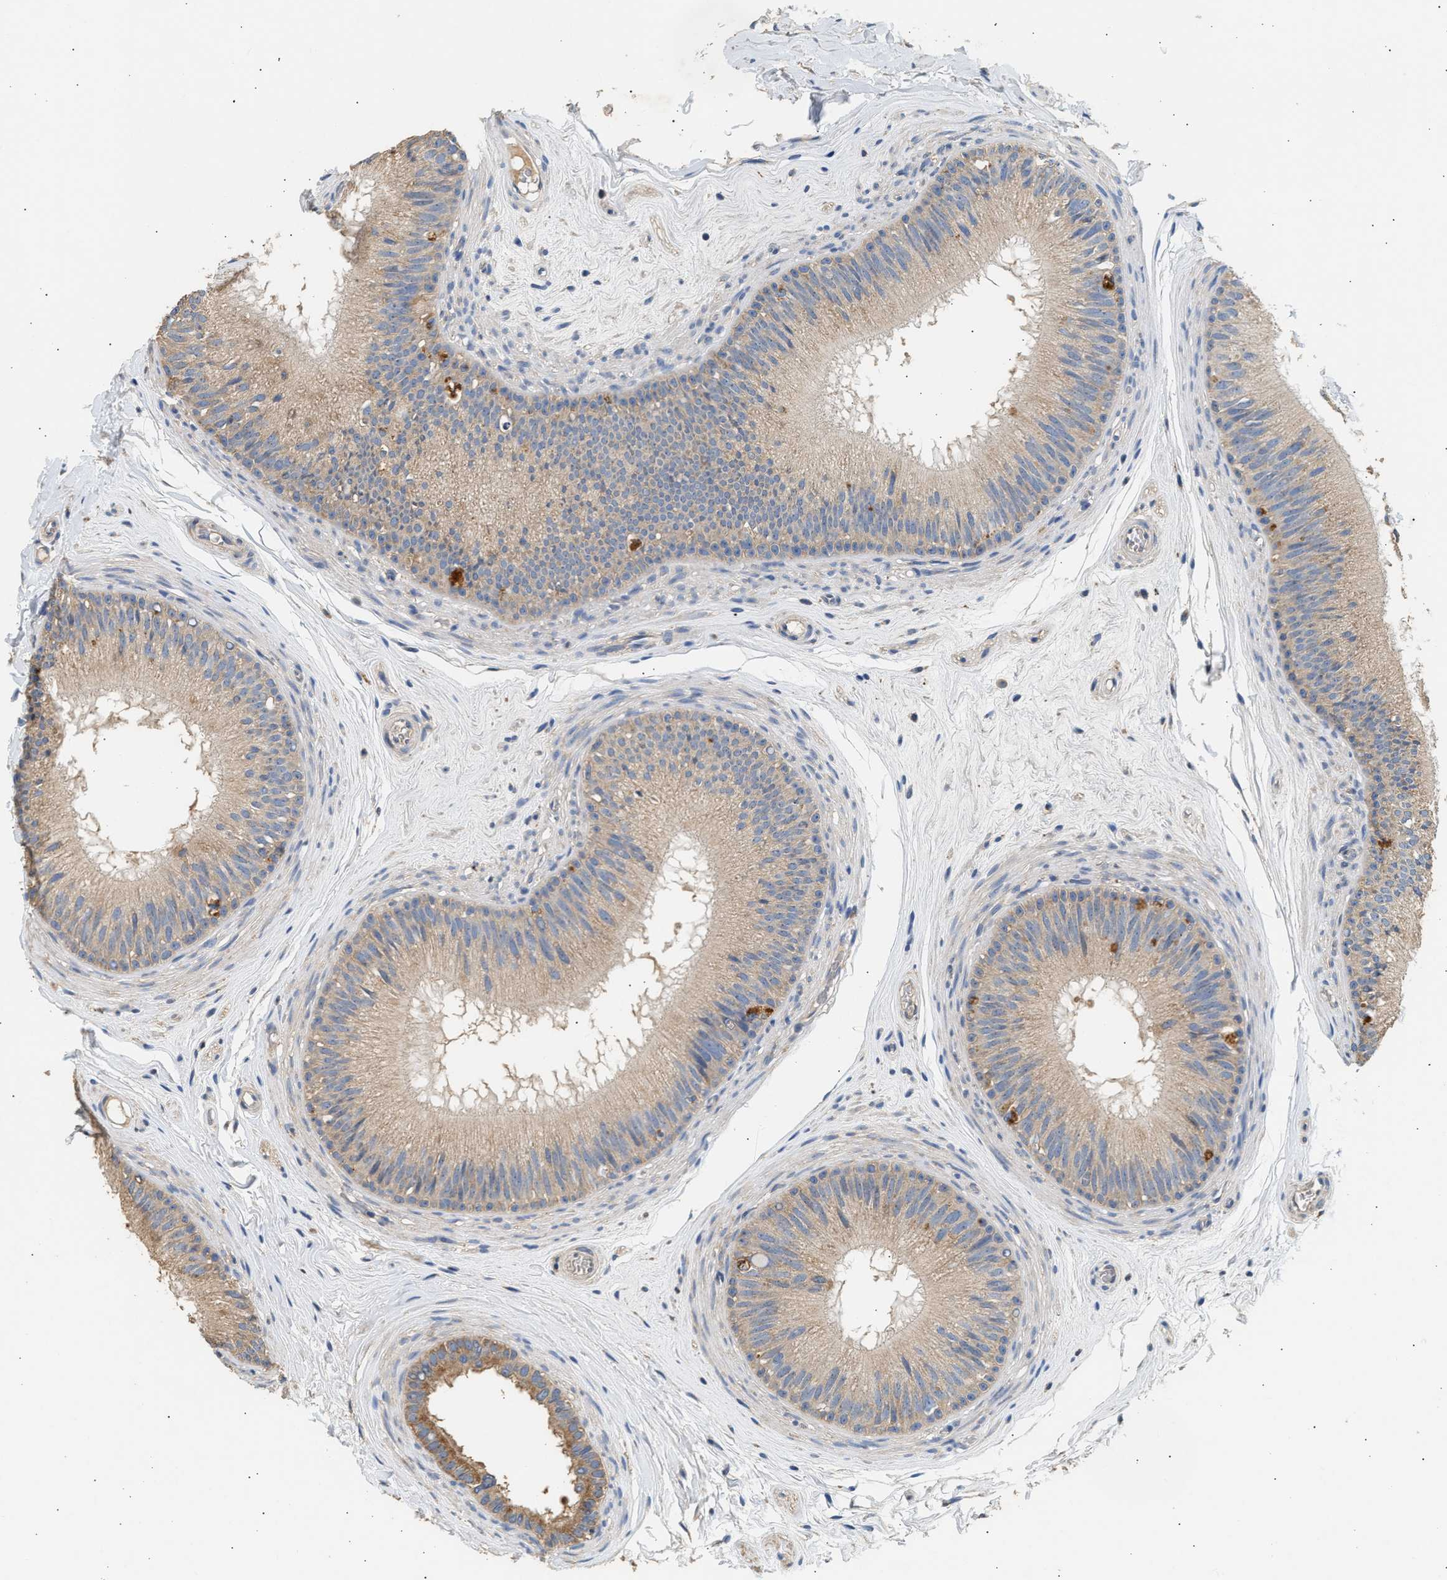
{"staining": {"intensity": "weak", "quantity": ">75%", "location": "cytoplasmic/membranous"}, "tissue": "epididymis", "cell_type": "Glandular cells", "image_type": "normal", "snomed": [{"axis": "morphology", "description": "Normal tissue, NOS"}, {"axis": "topography", "description": "Testis"}, {"axis": "topography", "description": "Epididymis"}], "caption": "Immunohistochemistry of unremarkable epididymis shows low levels of weak cytoplasmic/membranous positivity in about >75% of glandular cells.", "gene": "WDR31", "patient": {"sex": "male", "age": 36}}